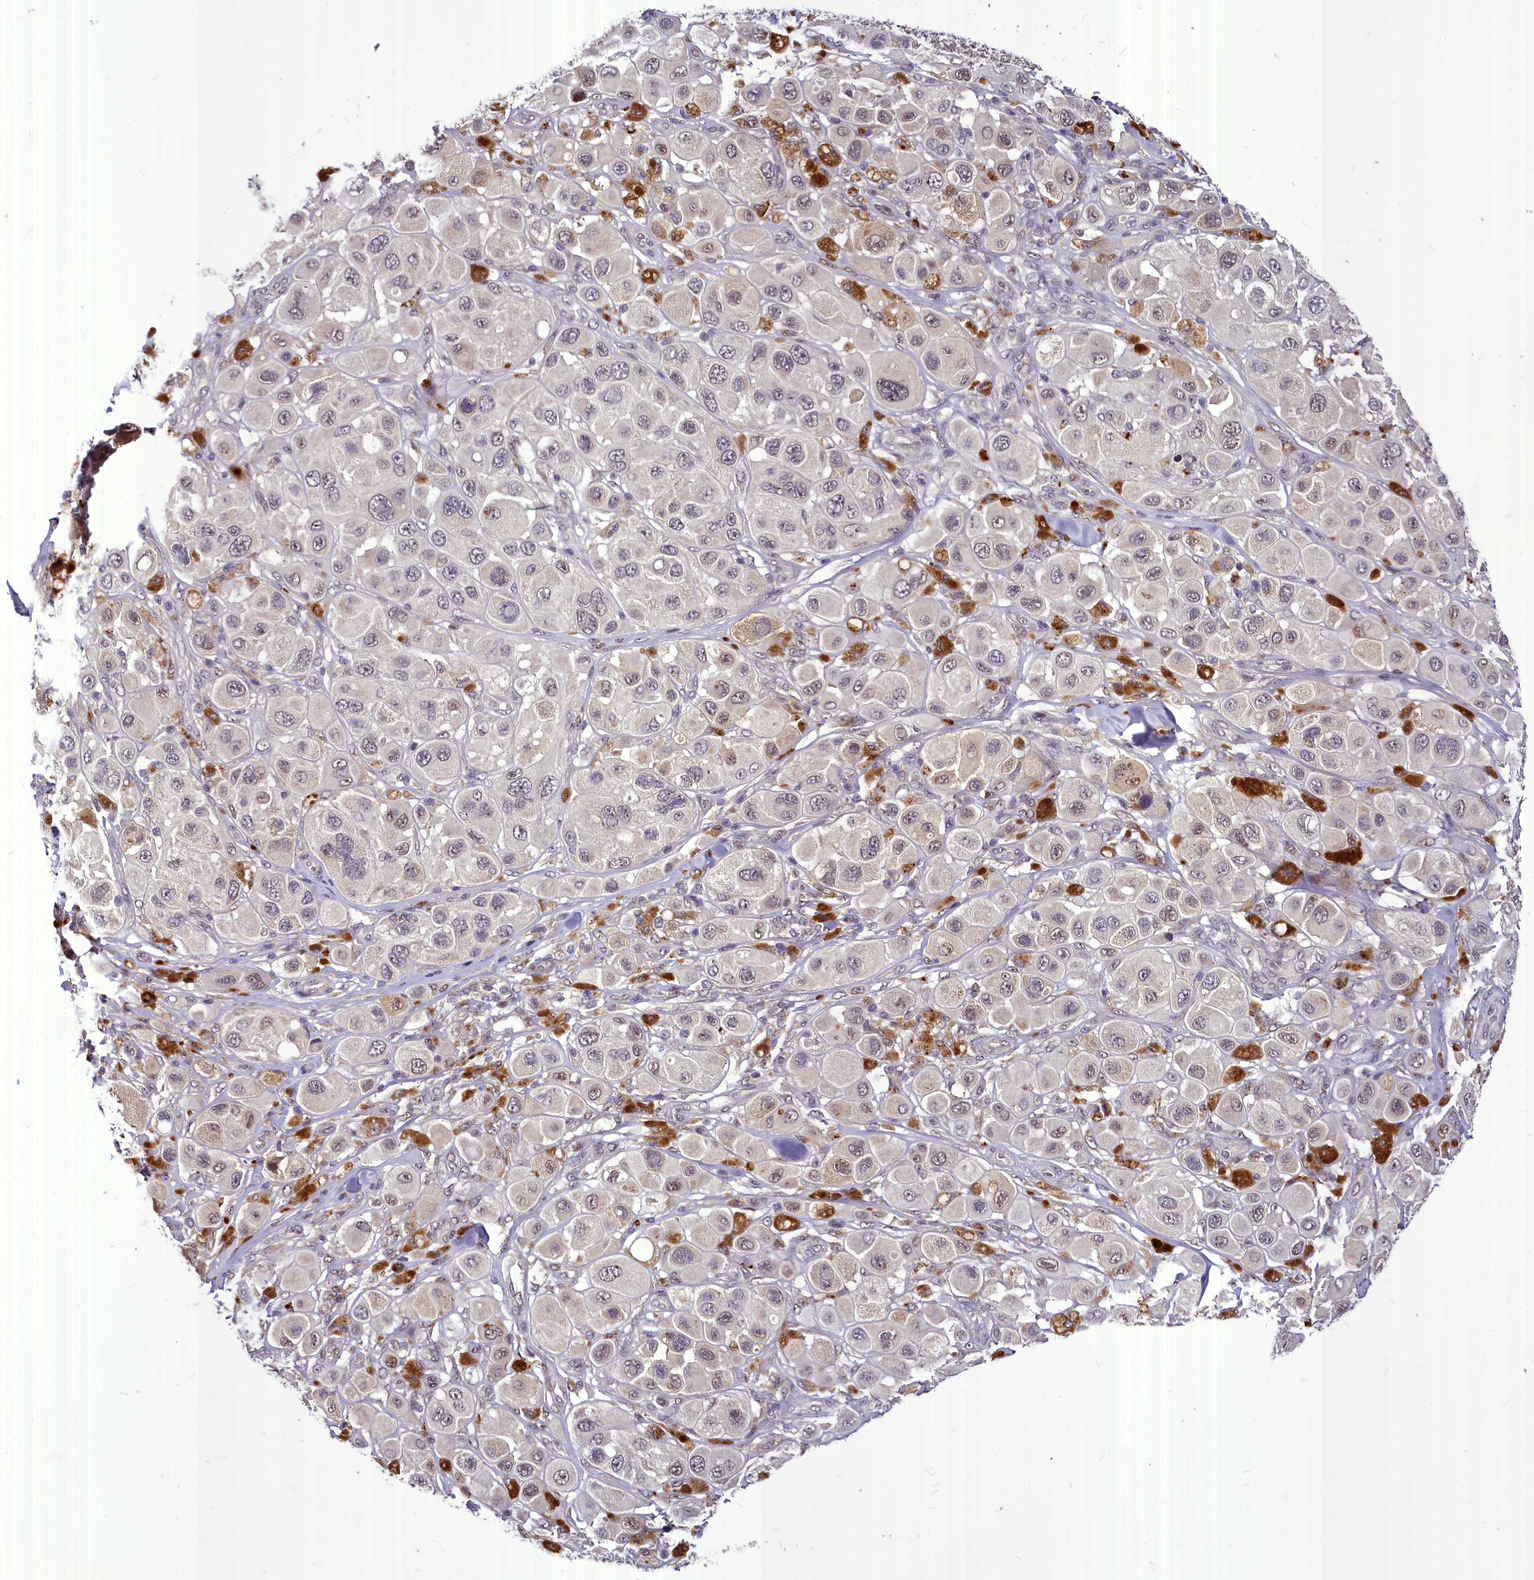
{"staining": {"intensity": "weak", "quantity": "25%-75%", "location": "nuclear"}, "tissue": "melanoma", "cell_type": "Tumor cells", "image_type": "cancer", "snomed": [{"axis": "morphology", "description": "Malignant melanoma, Metastatic site"}, {"axis": "topography", "description": "Skin"}], "caption": "Immunohistochemical staining of melanoma exhibits weak nuclear protein positivity in approximately 25%-75% of tumor cells.", "gene": "MAML2", "patient": {"sex": "male", "age": 41}}